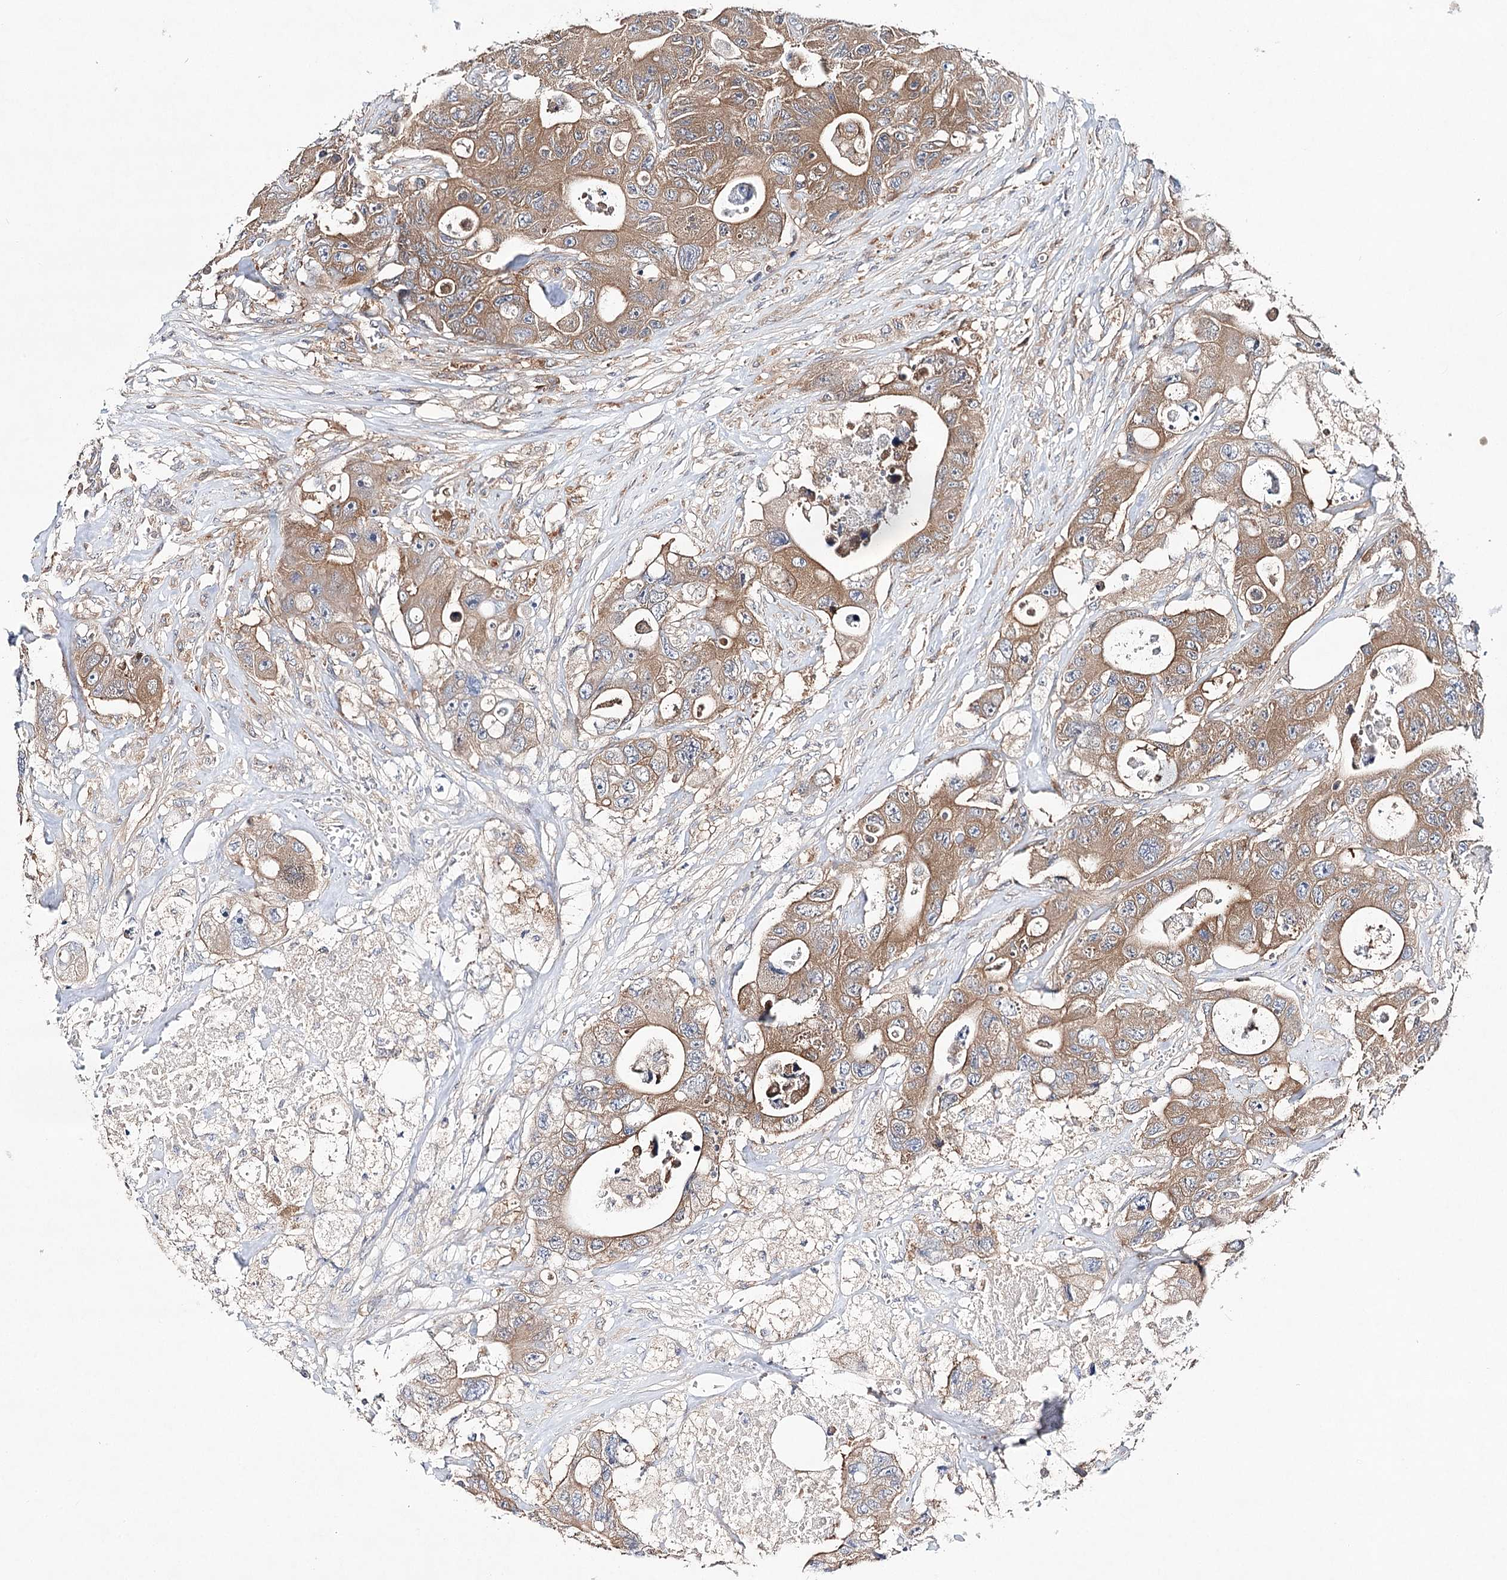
{"staining": {"intensity": "moderate", "quantity": ">75%", "location": "cytoplasmic/membranous"}, "tissue": "colorectal cancer", "cell_type": "Tumor cells", "image_type": "cancer", "snomed": [{"axis": "morphology", "description": "Adenocarcinoma, NOS"}, {"axis": "topography", "description": "Colon"}], "caption": "Protein expression analysis of human adenocarcinoma (colorectal) reveals moderate cytoplasmic/membranous positivity in approximately >75% of tumor cells.", "gene": "ABRAXAS2", "patient": {"sex": "female", "age": 46}}